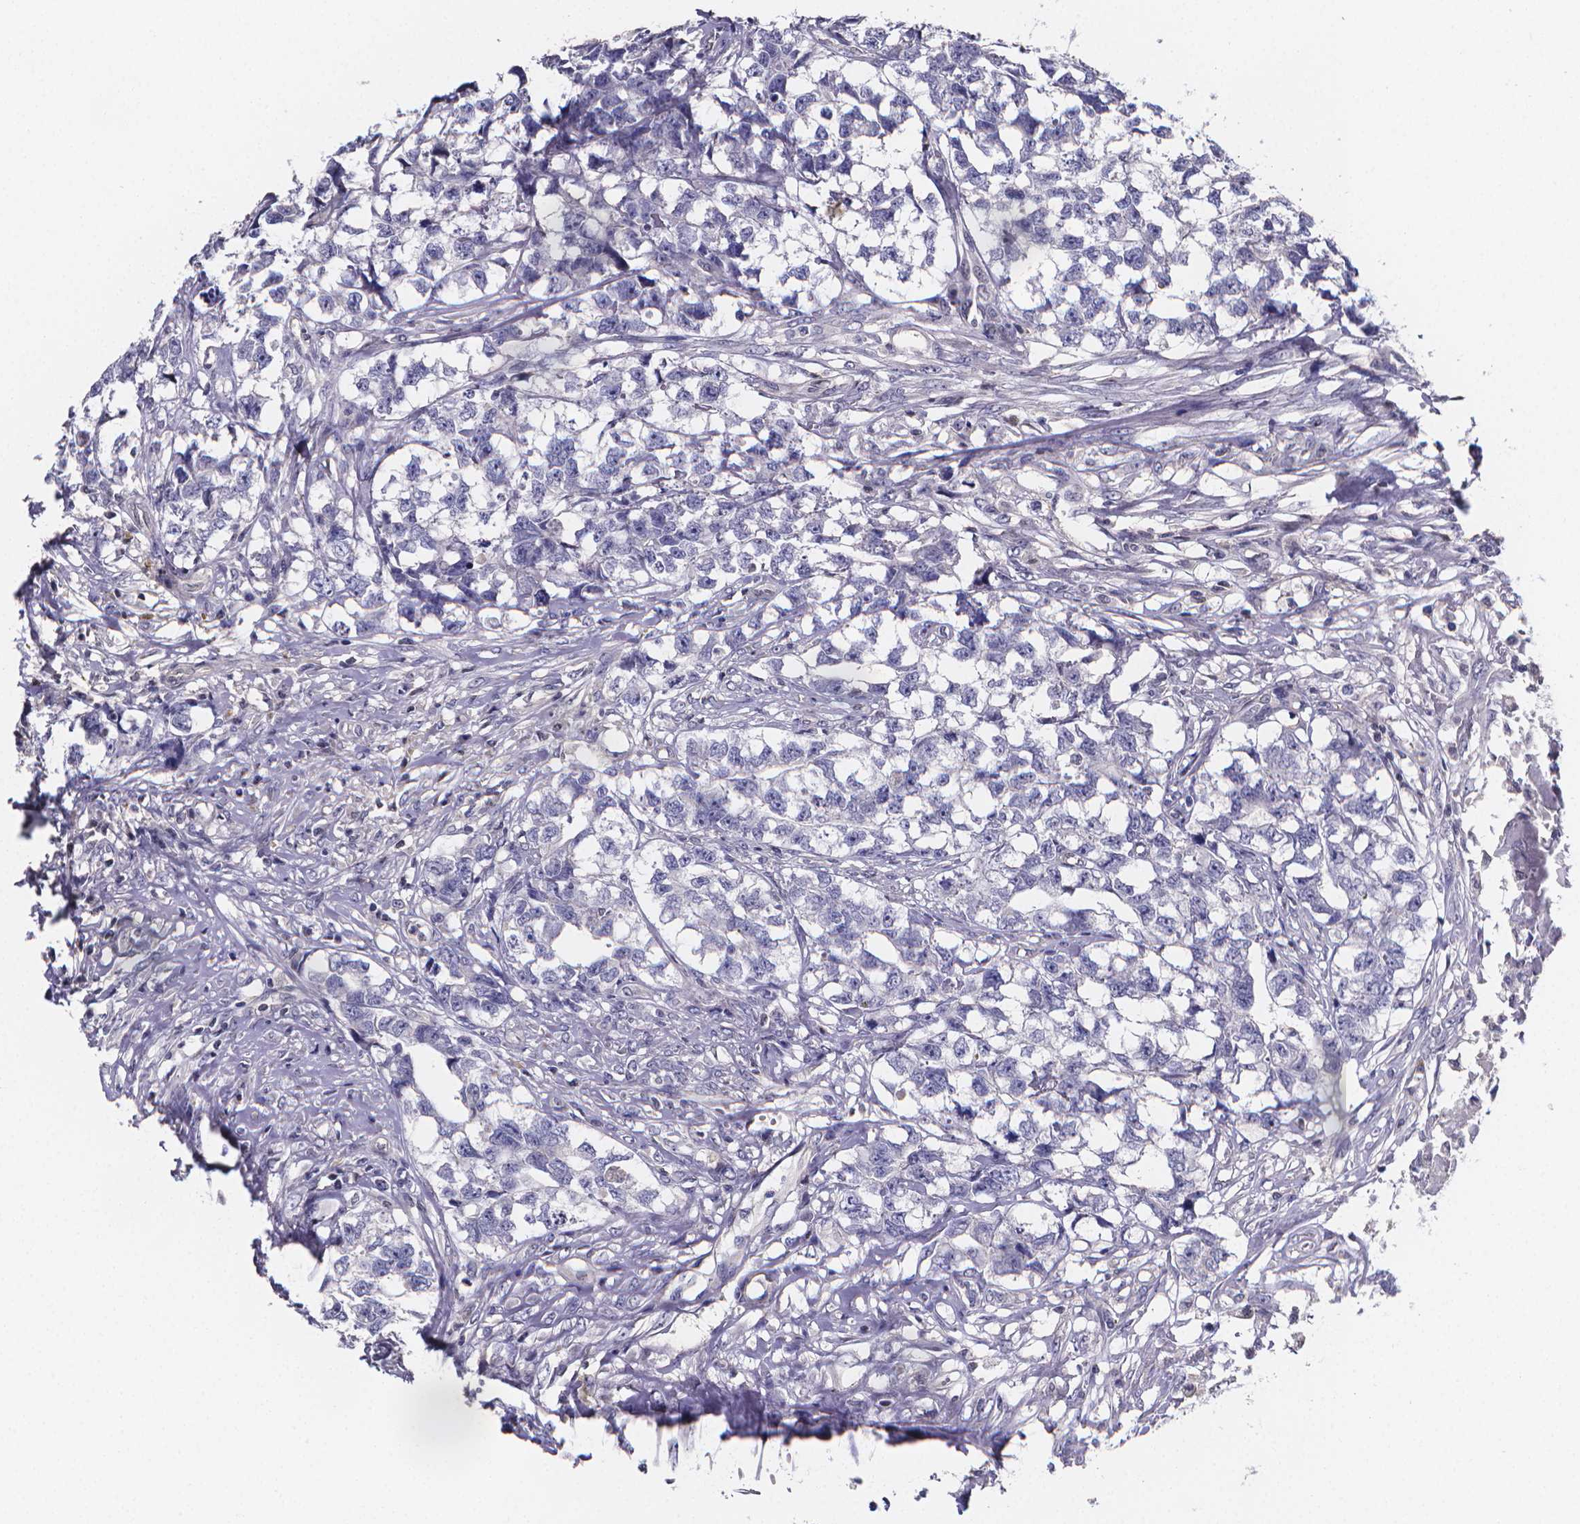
{"staining": {"intensity": "negative", "quantity": "none", "location": "none"}, "tissue": "testis cancer", "cell_type": "Tumor cells", "image_type": "cancer", "snomed": [{"axis": "morphology", "description": "Carcinoma, Embryonal, NOS"}, {"axis": "morphology", "description": "Teratoma, malignant, NOS"}, {"axis": "topography", "description": "Testis"}], "caption": "Immunohistochemistry micrograph of neoplastic tissue: testis embryonal carcinoma stained with DAB (3,3'-diaminobenzidine) shows no significant protein expression in tumor cells.", "gene": "PAH", "patient": {"sex": "male", "age": 44}}